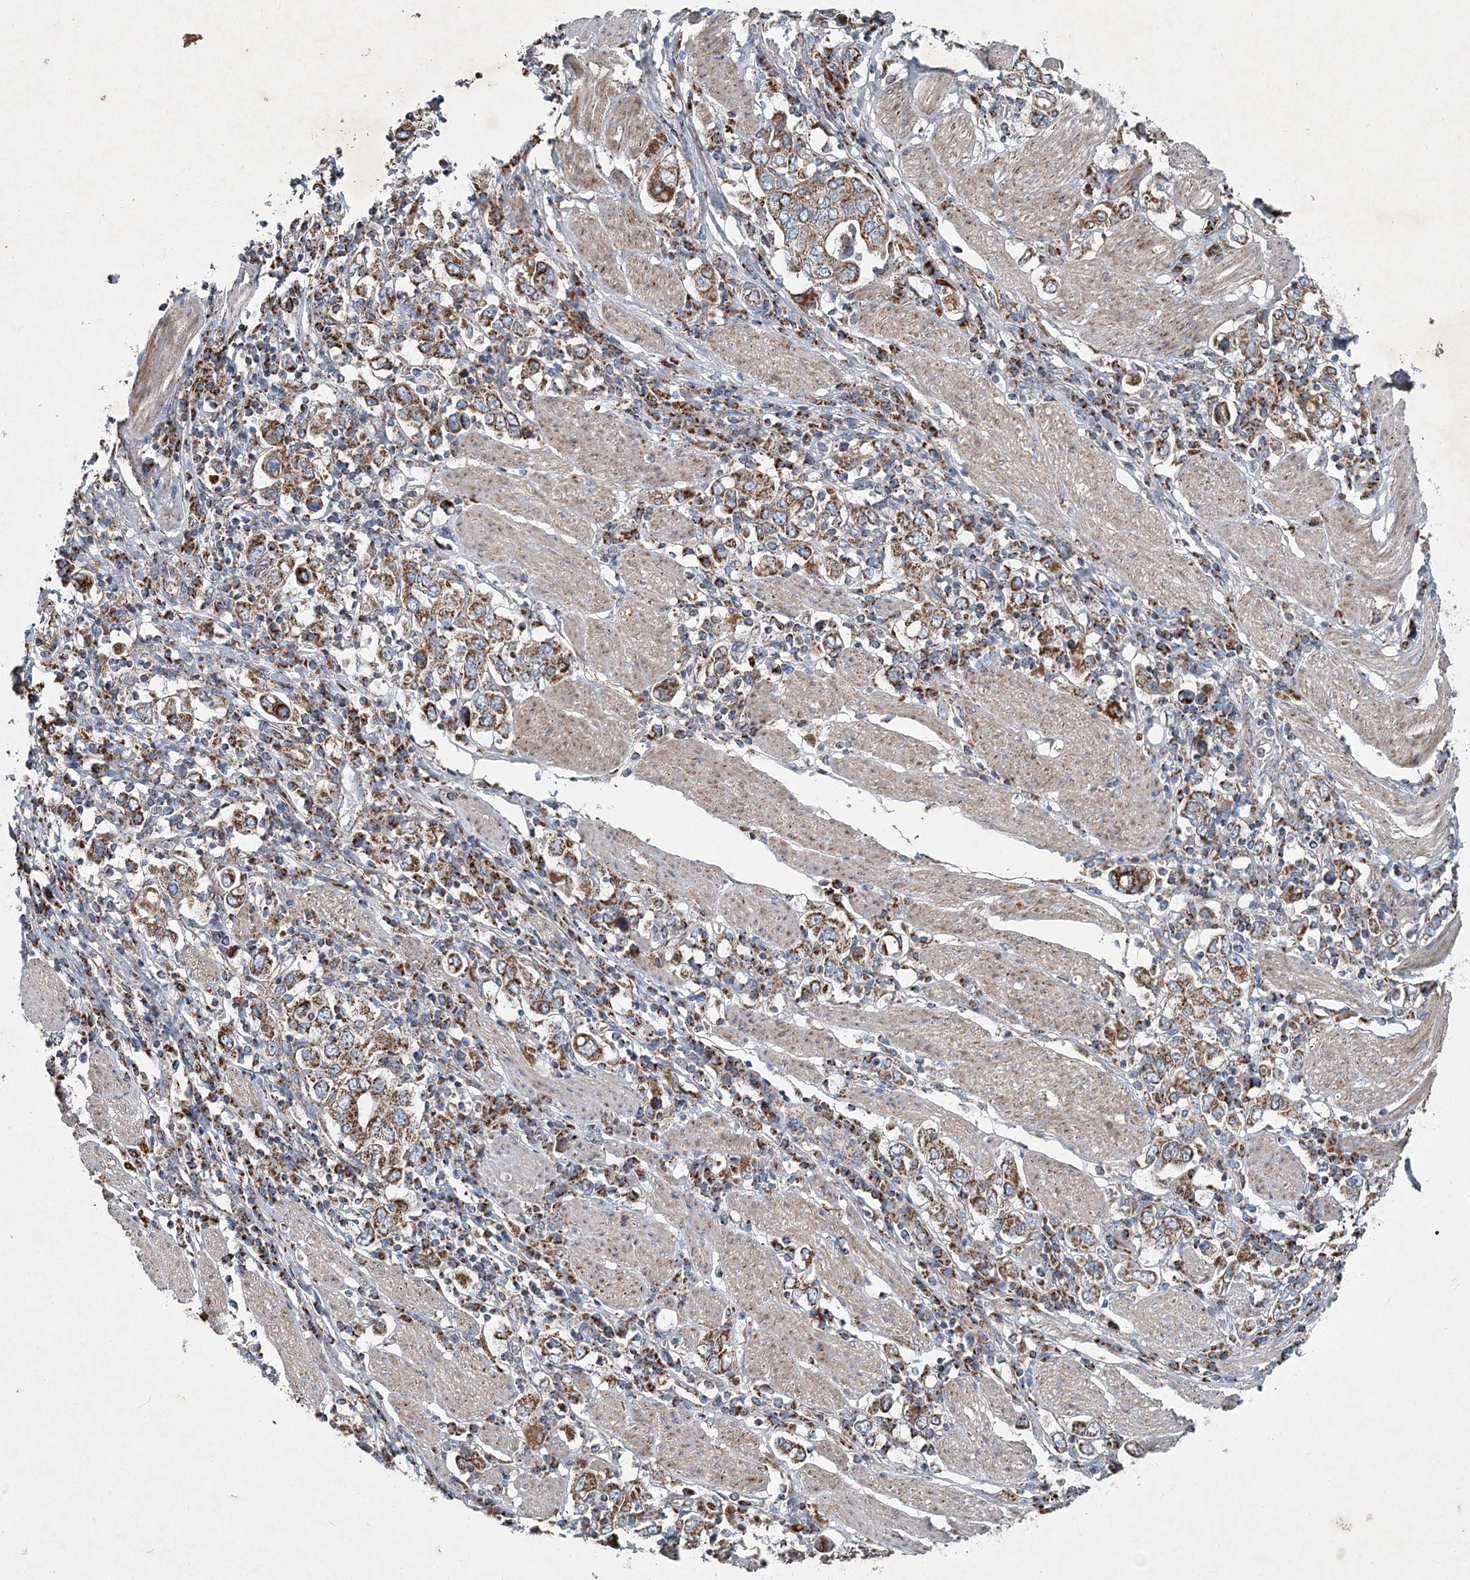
{"staining": {"intensity": "moderate", "quantity": ">75%", "location": "cytoplasmic/membranous"}, "tissue": "stomach cancer", "cell_type": "Tumor cells", "image_type": "cancer", "snomed": [{"axis": "morphology", "description": "Adenocarcinoma, NOS"}, {"axis": "topography", "description": "Stomach, upper"}], "caption": "IHC (DAB (3,3'-diaminobenzidine)) staining of adenocarcinoma (stomach) displays moderate cytoplasmic/membranous protein staining in approximately >75% of tumor cells.", "gene": "SPAG16", "patient": {"sex": "male", "age": 62}}